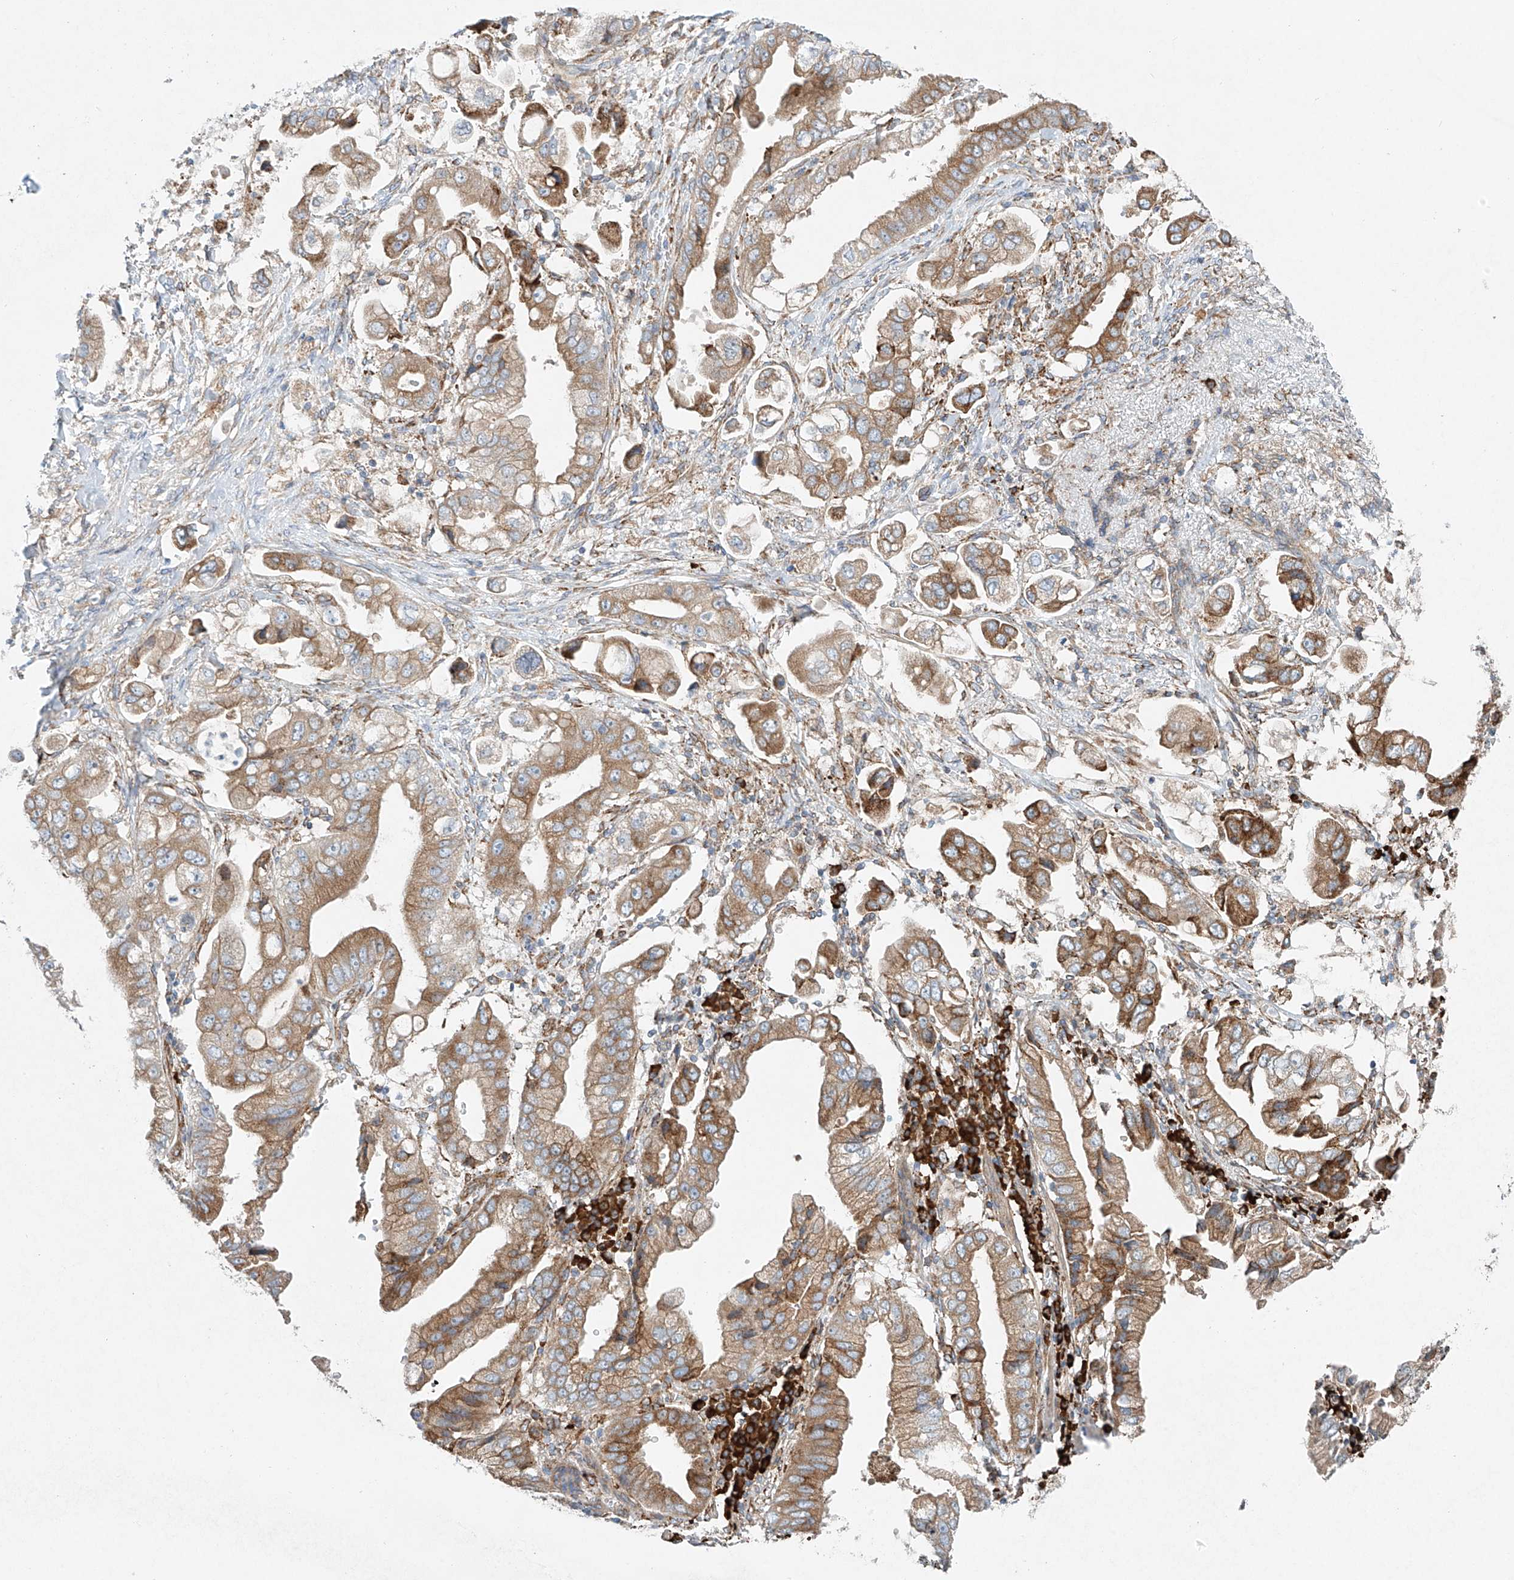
{"staining": {"intensity": "moderate", "quantity": ">75%", "location": "cytoplasmic/membranous"}, "tissue": "stomach cancer", "cell_type": "Tumor cells", "image_type": "cancer", "snomed": [{"axis": "morphology", "description": "Adenocarcinoma, NOS"}, {"axis": "topography", "description": "Stomach"}], "caption": "A high-resolution image shows immunohistochemistry staining of stomach cancer, which reveals moderate cytoplasmic/membranous expression in approximately >75% of tumor cells.", "gene": "EIPR1", "patient": {"sex": "male", "age": 62}}